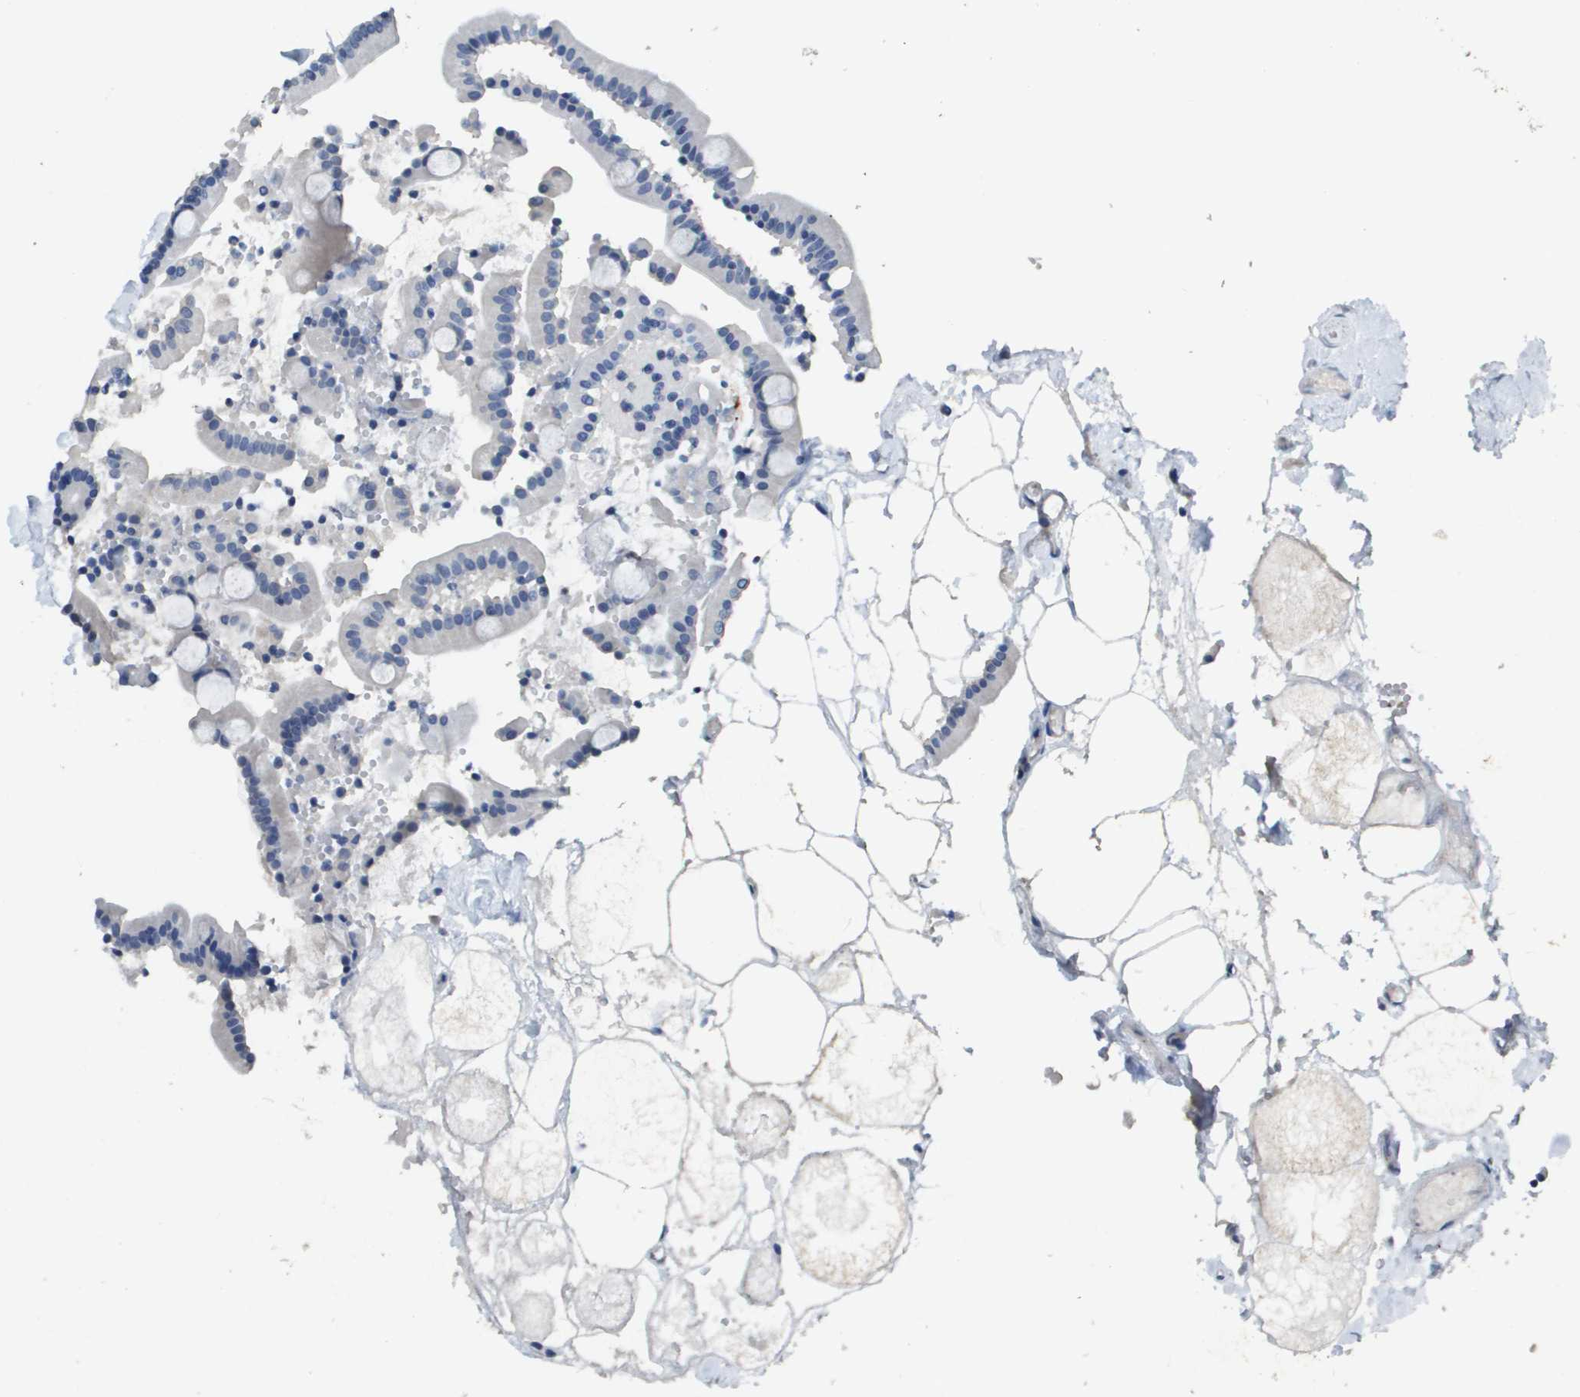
{"staining": {"intensity": "negative", "quantity": "none", "location": "none"}, "tissue": "duodenum", "cell_type": "Glandular cells", "image_type": "normal", "snomed": [{"axis": "morphology", "description": "Normal tissue, NOS"}, {"axis": "topography", "description": "Duodenum"}], "caption": "IHC photomicrograph of benign duodenum: human duodenum stained with DAB (3,3'-diaminobenzidine) displays no significant protein positivity in glandular cells. (DAB (3,3'-diaminobenzidine) immunohistochemistry with hematoxylin counter stain).", "gene": "MT3", "patient": {"sex": "male", "age": 54}}